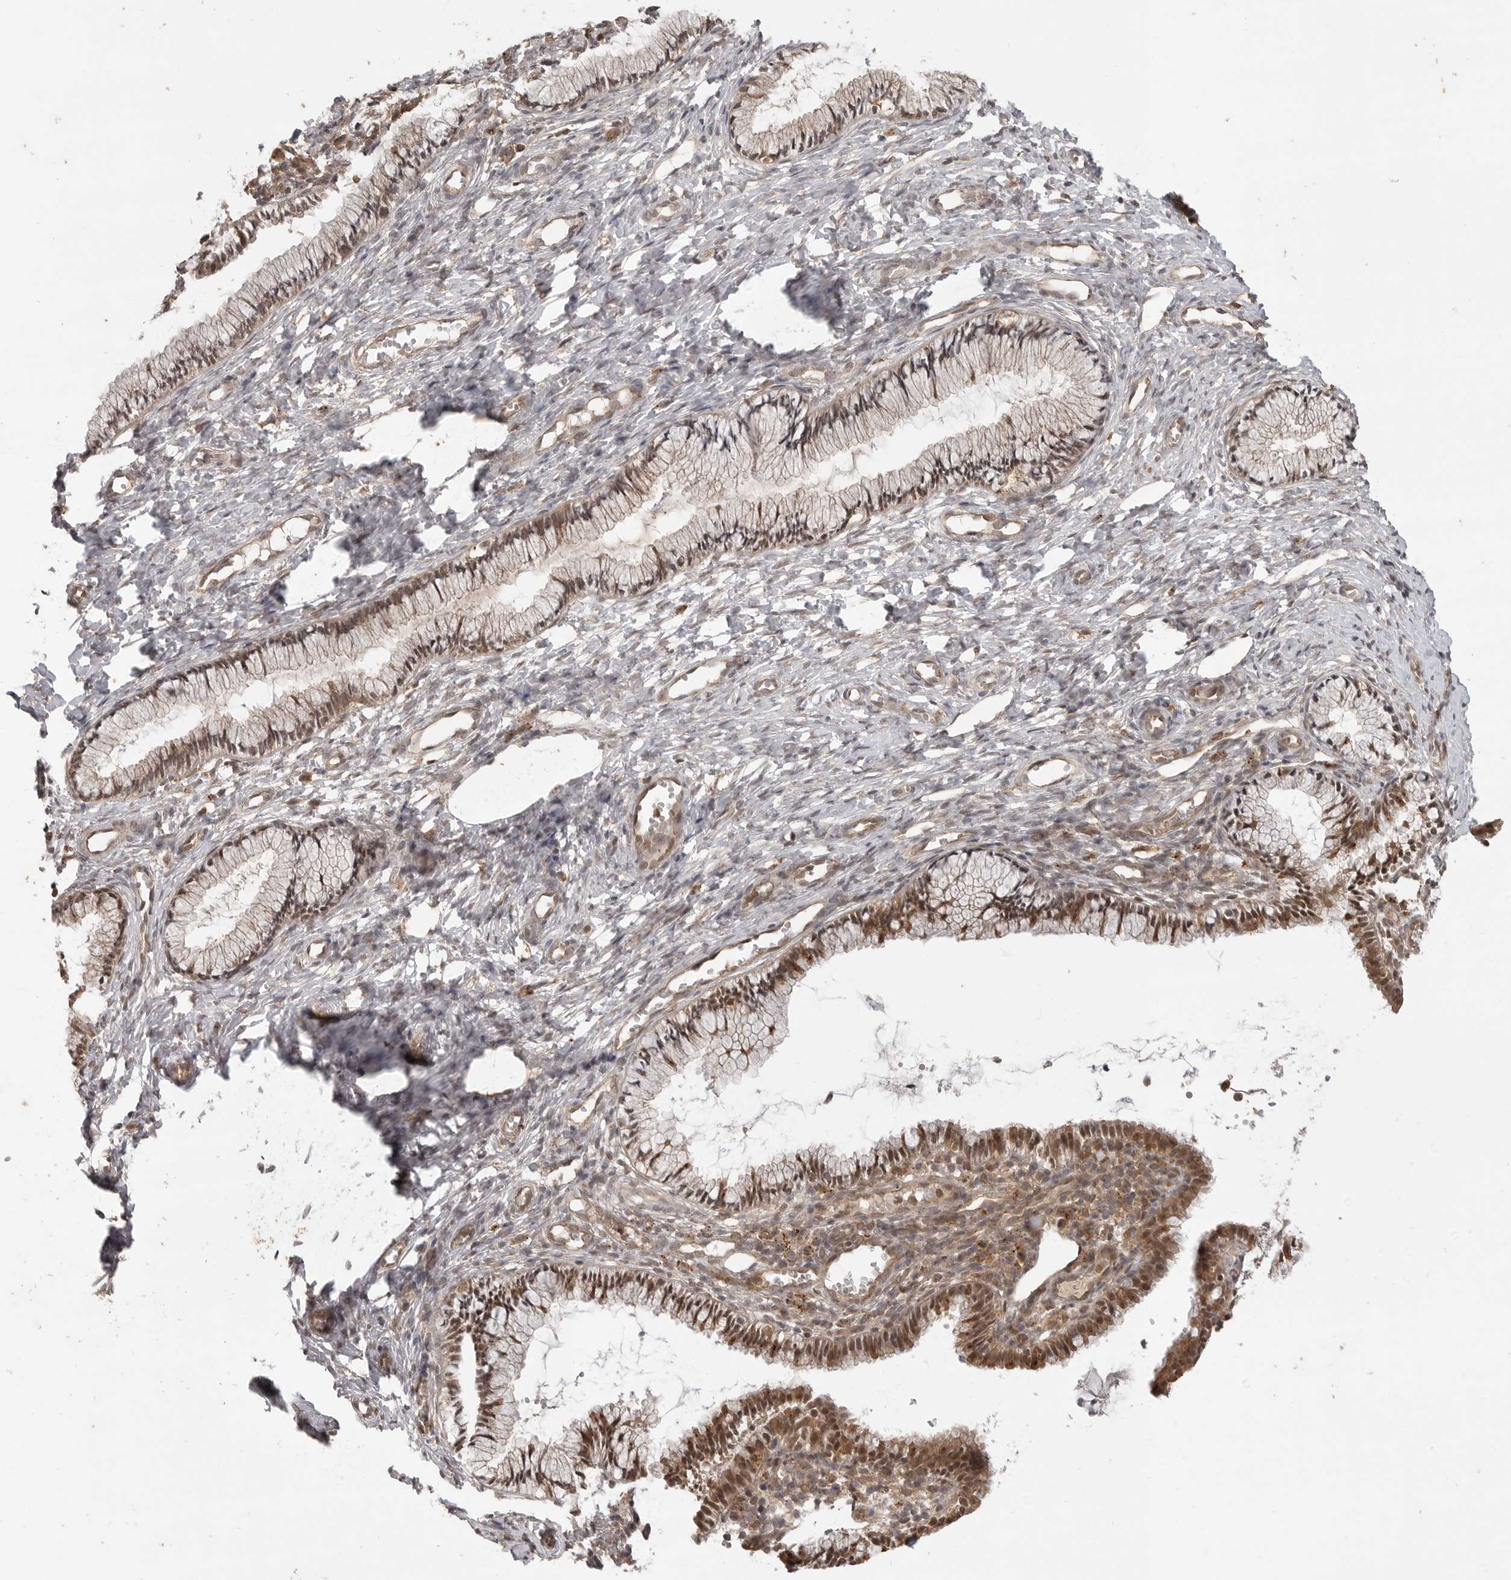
{"staining": {"intensity": "moderate", "quantity": ">75%", "location": "cytoplasmic/membranous,nuclear"}, "tissue": "cervix", "cell_type": "Glandular cells", "image_type": "normal", "snomed": [{"axis": "morphology", "description": "Normal tissue, NOS"}, {"axis": "topography", "description": "Cervix"}], "caption": "IHC histopathology image of normal cervix stained for a protein (brown), which exhibits medium levels of moderate cytoplasmic/membranous,nuclear expression in about >75% of glandular cells.", "gene": "ZNF232", "patient": {"sex": "female", "age": 27}}